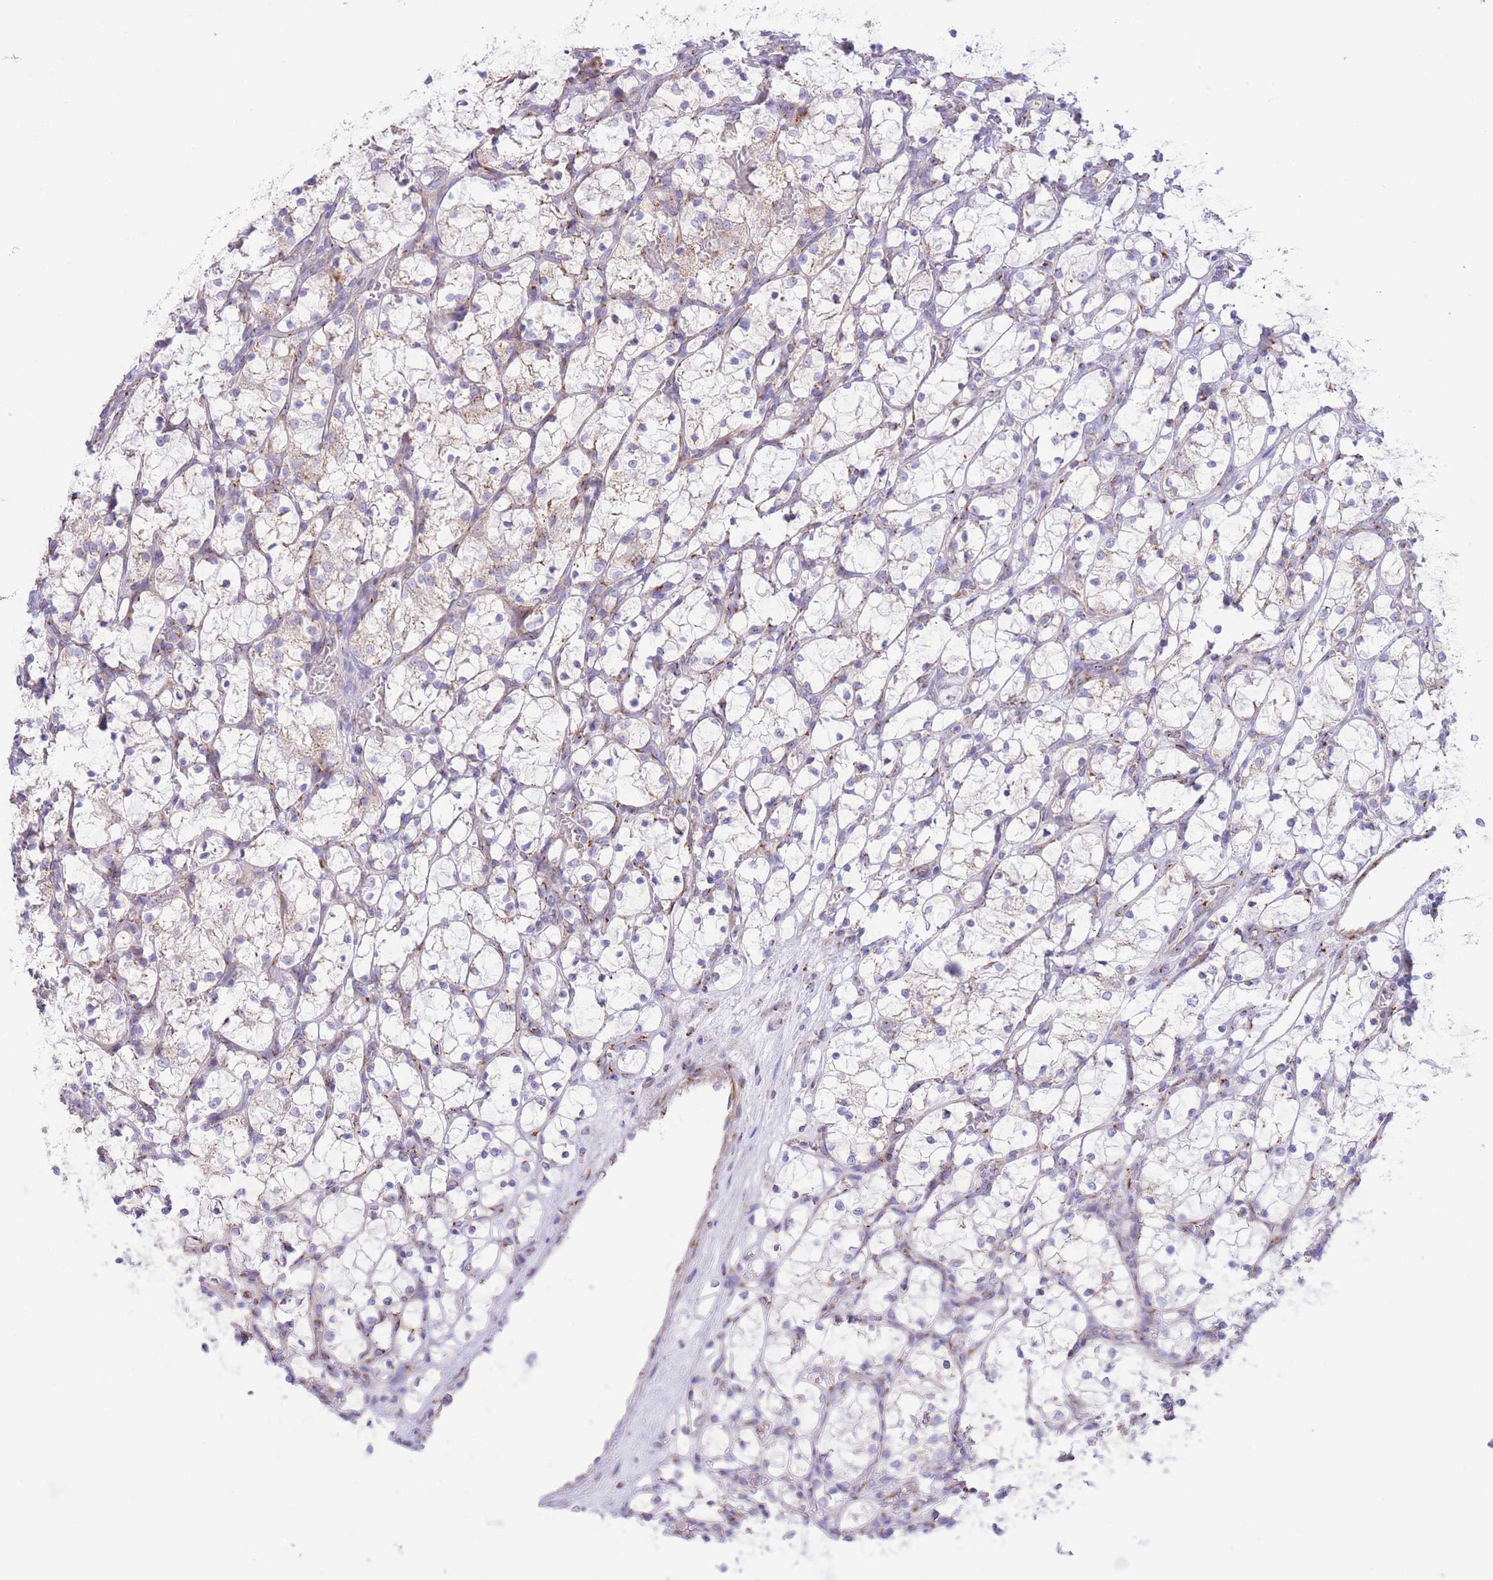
{"staining": {"intensity": "negative", "quantity": "none", "location": "none"}, "tissue": "renal cancer", "cell_type": "Tumor cells", "image_type": "cancer", "snomed": [{"axis": "morphology", "description": "Adenocarcinoma, NOS"}, {"axis": "topography", "description": "Kidney"}], "caption": "Protein analysis of renal adenocarcinoma shows no significant expression in tumor cells.", "gene": "MPND", "patient": {"sex": "female", "age": 69}}